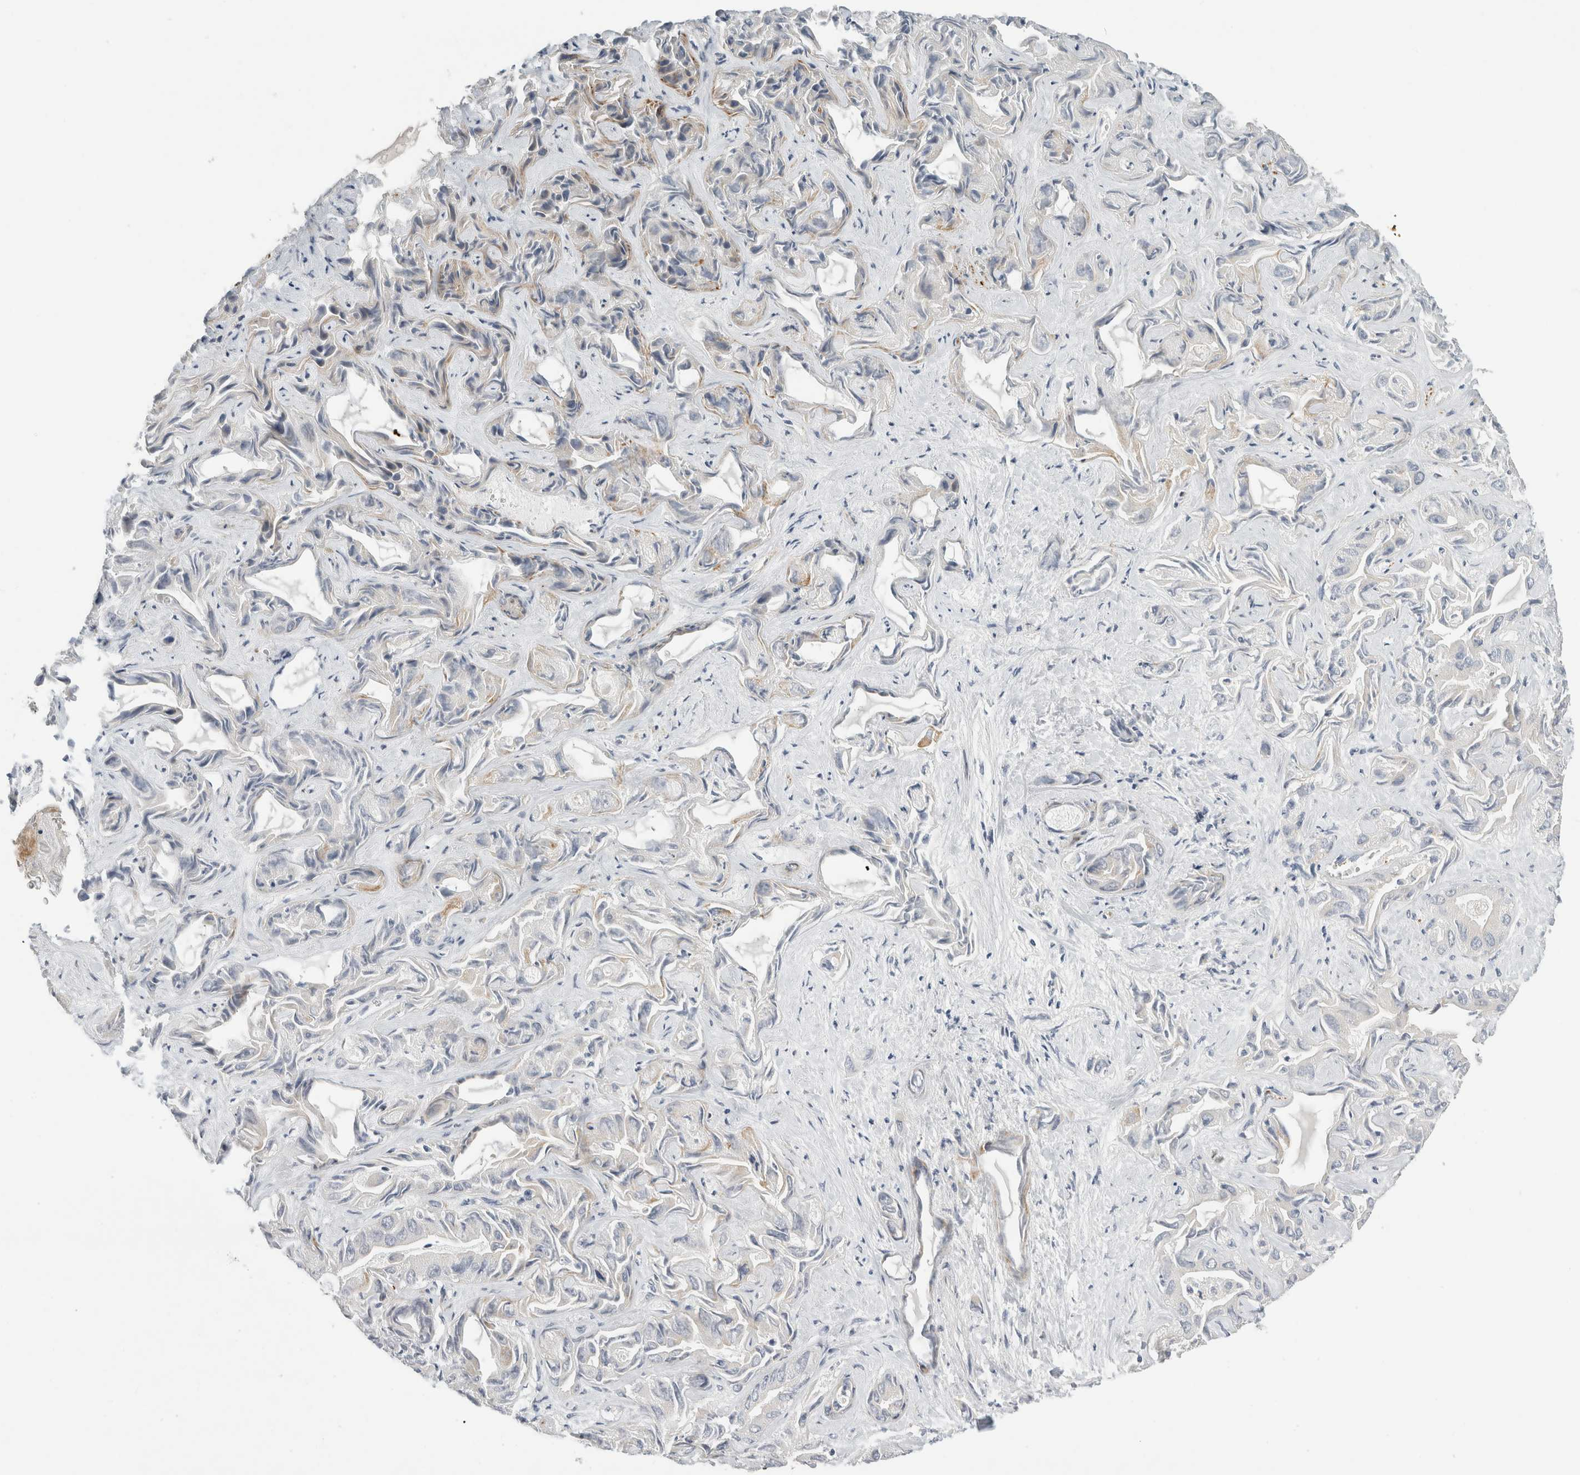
{"staining": {"intensity": "negative", "quantity": "none", "location": "none"}, "tissue": "liver cancer", "cell_type": "Tumor cells", "image_type": "cancer", "snomed": [{"axis": "morphology", "description": "Cholangiocarcinoma"}, {"axis": "topography", "description": "Liver"}], "caption": "Immunohistochemistry (IHC) photomicrograph of liver cancer (cholangiocarcinoma) stained for a protein (brown), which shows no expression in tumor cells.", "gene": "KPNA5", "patient": {"sex": "female", "age": 52}}